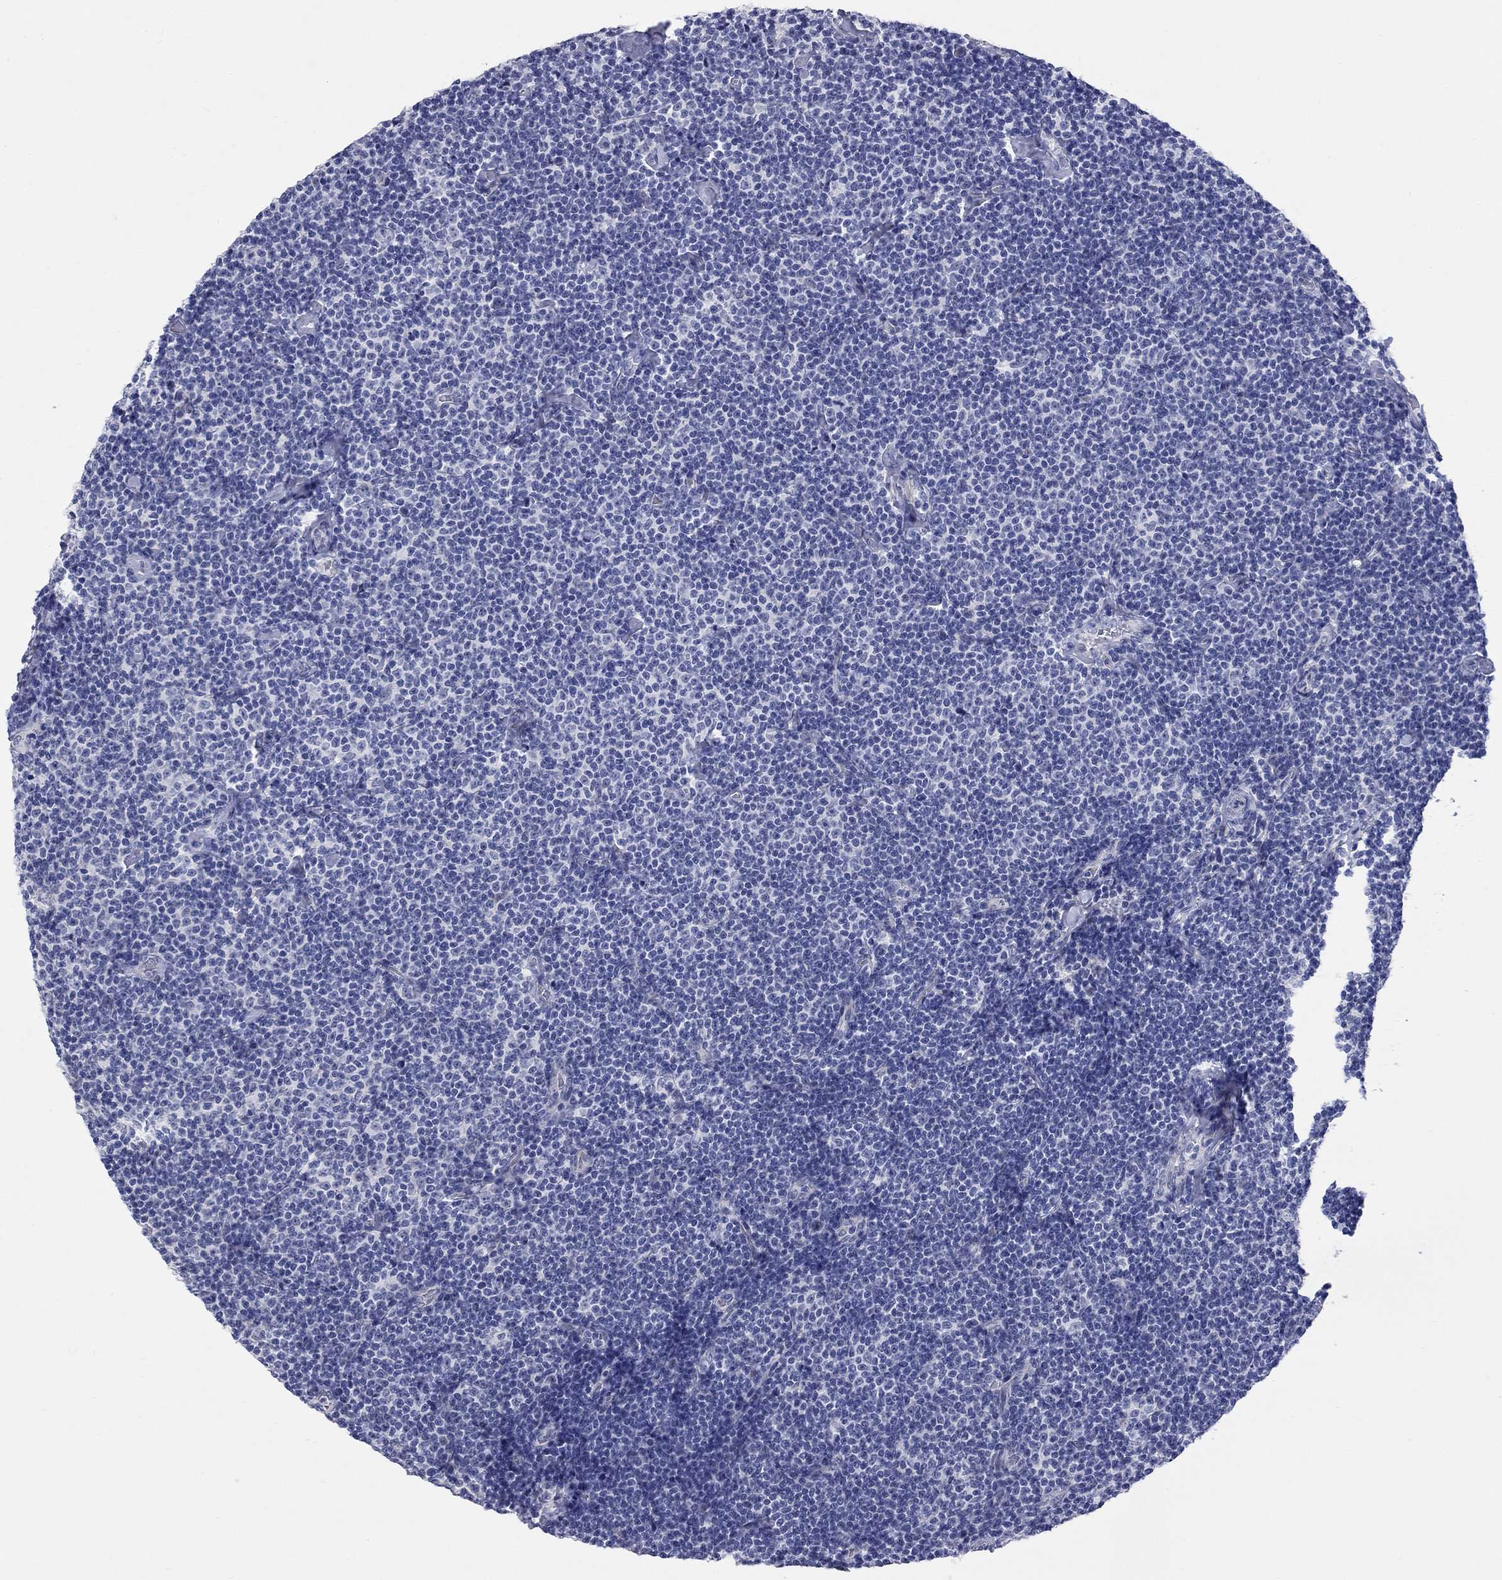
{"staining": {"intensity": "negative", "quantity": "none", "location": "none"}, "tissue": "lymphoma", "cell_type": "Tumor cells", "image_type": "cancer", "snomed": [{"axis": "morphology", "description": "Malignant lymphoma, non-Hodgkin's type, Low grade"}, {"axis": "topography", "description": "Lymph node"}], "caption": "Image shows no significant protein staining in tumor cells of lymphoma.", "gene": "WASF3", "patient": {"sex": "male", "age": 81}}